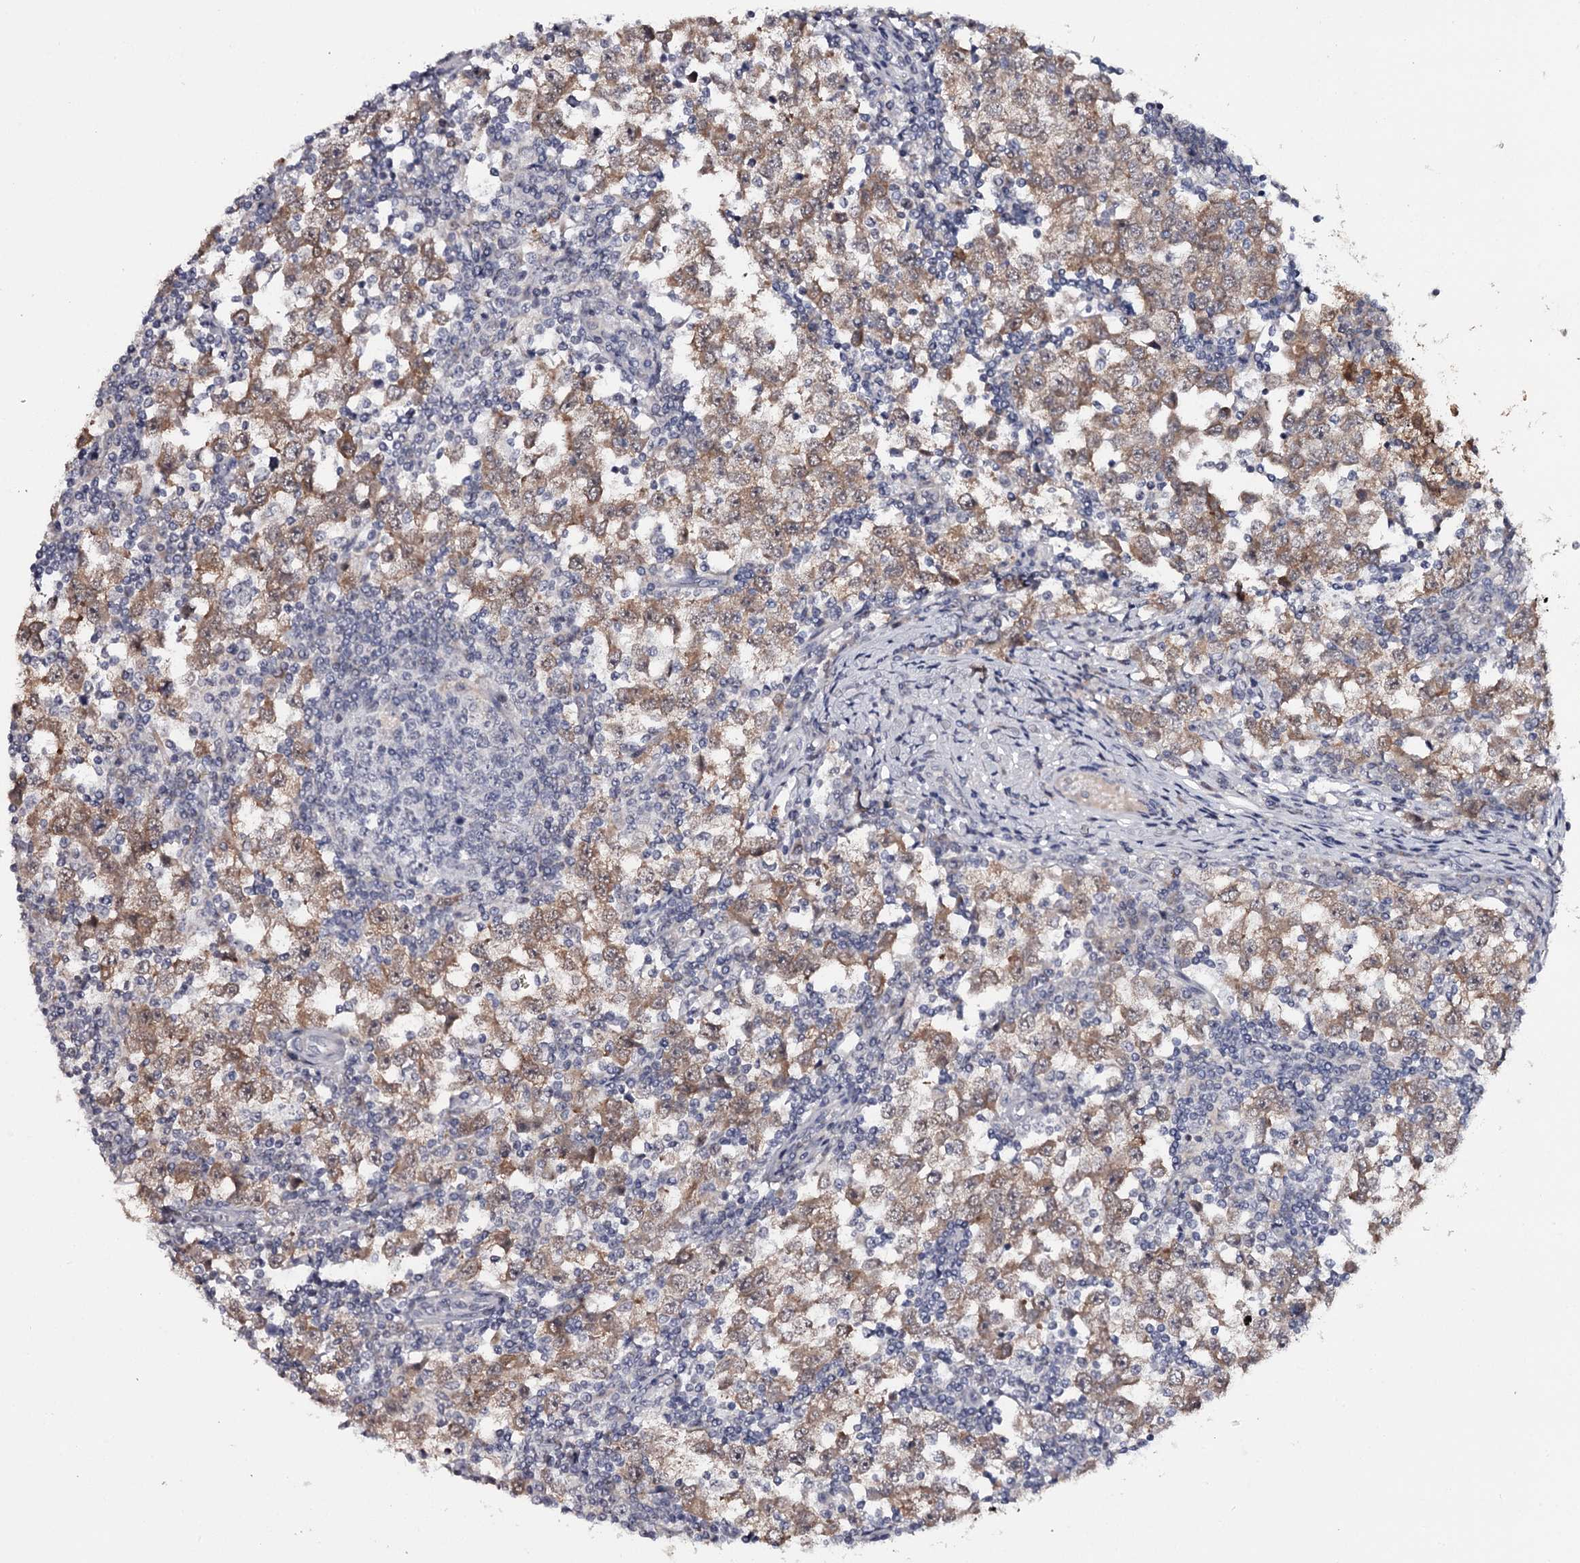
{"staining": {"intensity": "moderate", "quantity": ">75%", "location": "cytoplasmic/membranous,nuclear"}, "tissue": "testis cancer", "cell_type": "Tumor cells", "image_type": "cancer", "snomed": [{"axis": "morphology", "description": "Seminoma, NOS"}, {"axis": "topography", "description": "Testis"}], "caption": "Testis cancer (seminoma) was stained to show a protein in brown. There is medium levels of moderate cytoplasmic/membranous and nuclear expression in approximately >75% of tumor cells. The protein is shown in brown color, while the nuclei are stained blue.", "gene": "GTSF1", "patient": {"sex": "male", "age": 65}}